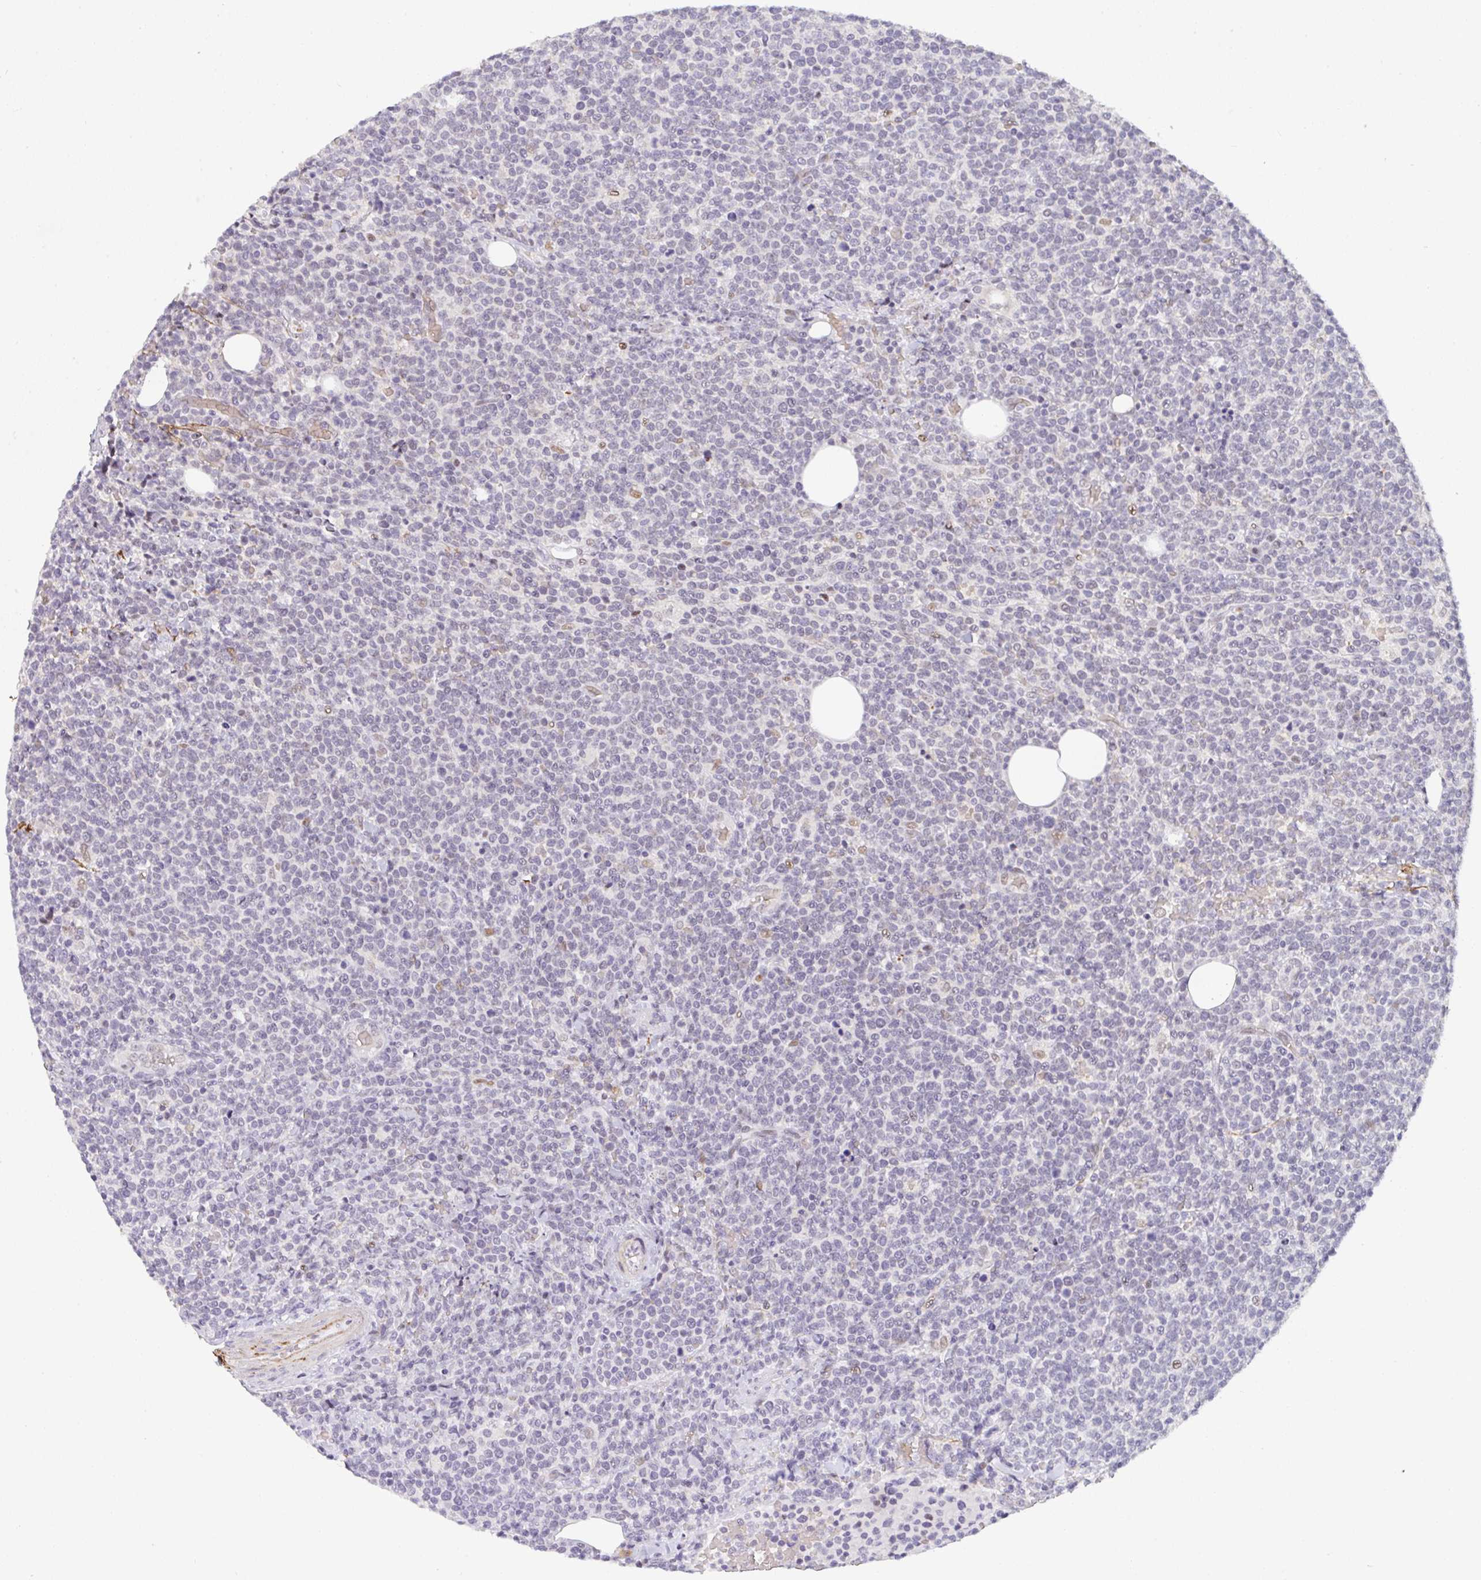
{"staining": {"intensity": "negative", "quantity": "none", "location": "none"}, "tissue": "lymphoma", "cell_type": "Tumor cells", "image_type": "cancer", "snomed": [{"axis": "morphology", "description": "Malignant lymphoma, non-Hodgkin's type, High grade"}, {"axis": "topography", "description": "Lymph node"}], "caption": "Human lymphoma stained for a protein using immunohistochemistry (IHC) exhibits no staining in tumor cells.", "gene": "TNMD", "patient": {"sex": "male", "age": 61}}